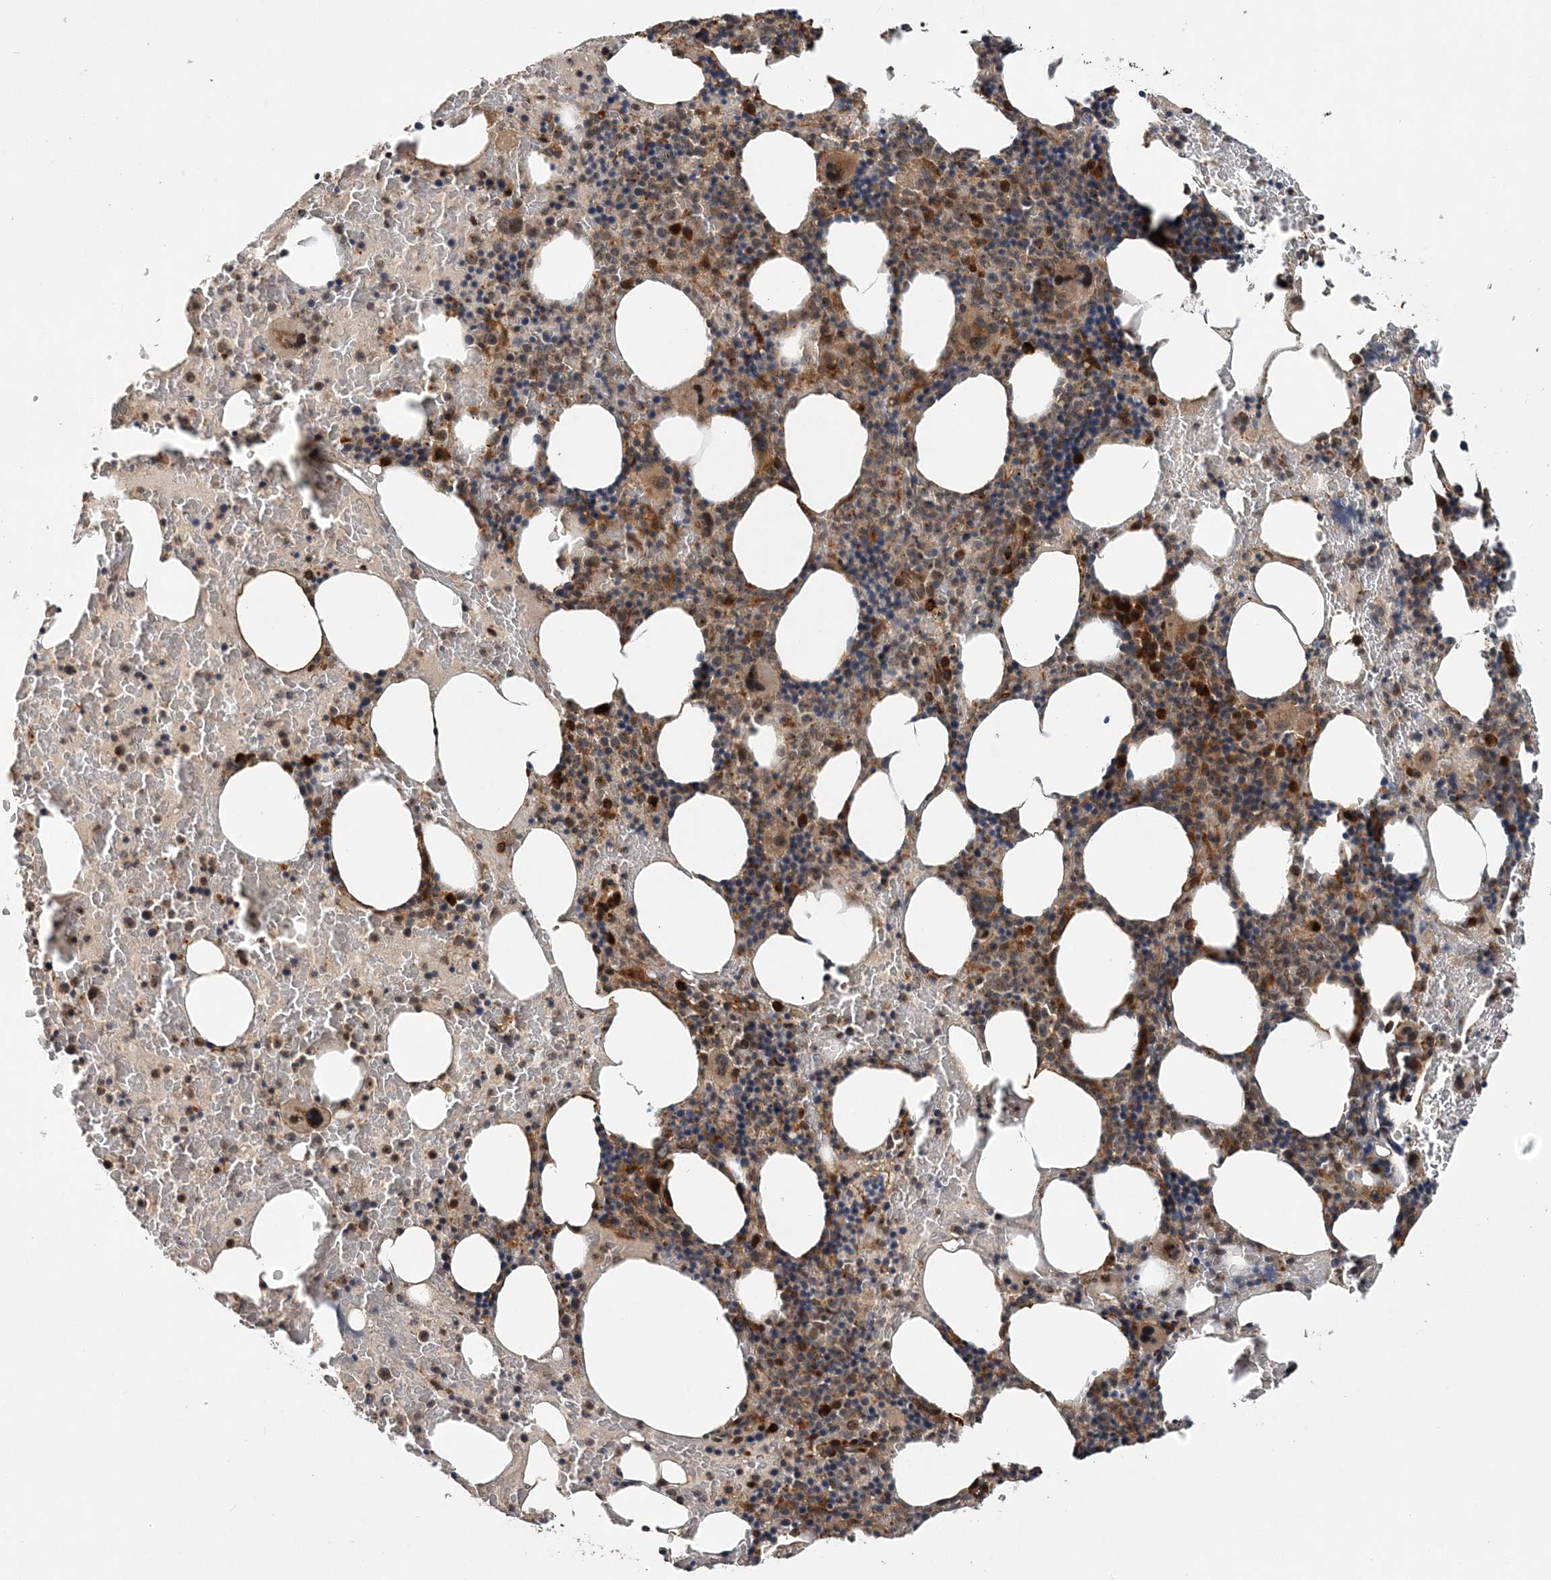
{"staining": {"intensity": "moderate", "quantity": ">75%", "location": "cytoplasmic/membranous,nuclear"}, "tissue": "bone marrow", "cell_type": "Hematopoietic cells", "image_type": "normal", "snomed": [{"axis": "morphology", "description": "Normal tissue, NOS"}, {"axis": "topography", "description": "Bone marrow"}], "caption": "DAB (3,3'-diaminobenzidine) immunohistochemical staining of benign bone marrow exhibits moderate cytoplasmic/membranous,nuclear protein positivity in approximately >75% of hematopoietic cells.", "gene": "UBTD2", "patient": {"sex": "male", "age": 62}}